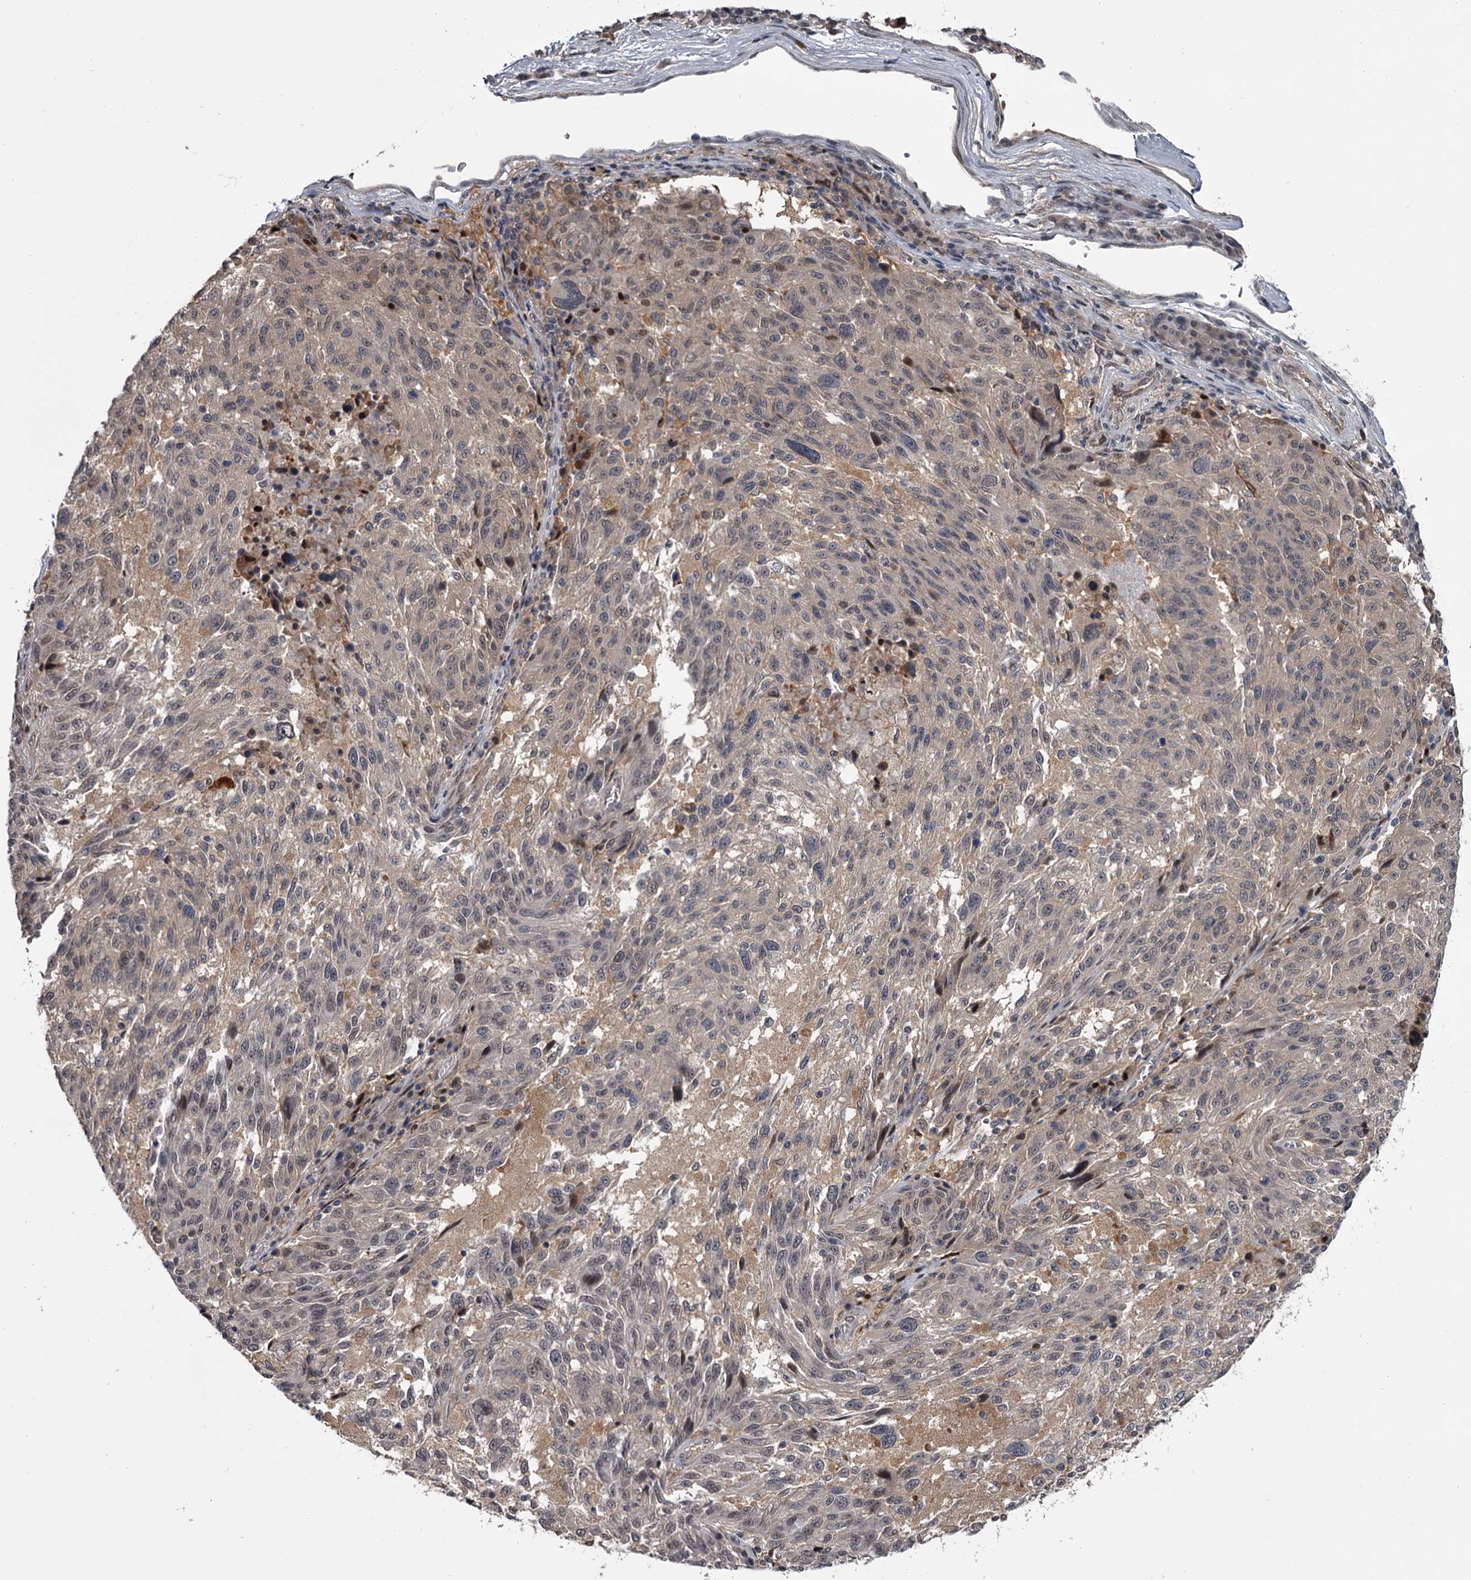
{"staining": {"intensity": "negative", "quantity": "none", "location": "none"}, "tissue": "melanoma", "cell_type": "Tumor cells", "image_type": "cancer", "snomed": [{"axis": "morphology", "description": "Malignant melanoma, NOS"}, {"axis": "topography", "description": "Skin"}], "caption": "This is a image of immunohistochemistry staining of melanoma, which shows no expression in tumor cells.", "gene": "DAO", "patient": {"sex": "male", "age": 53}}